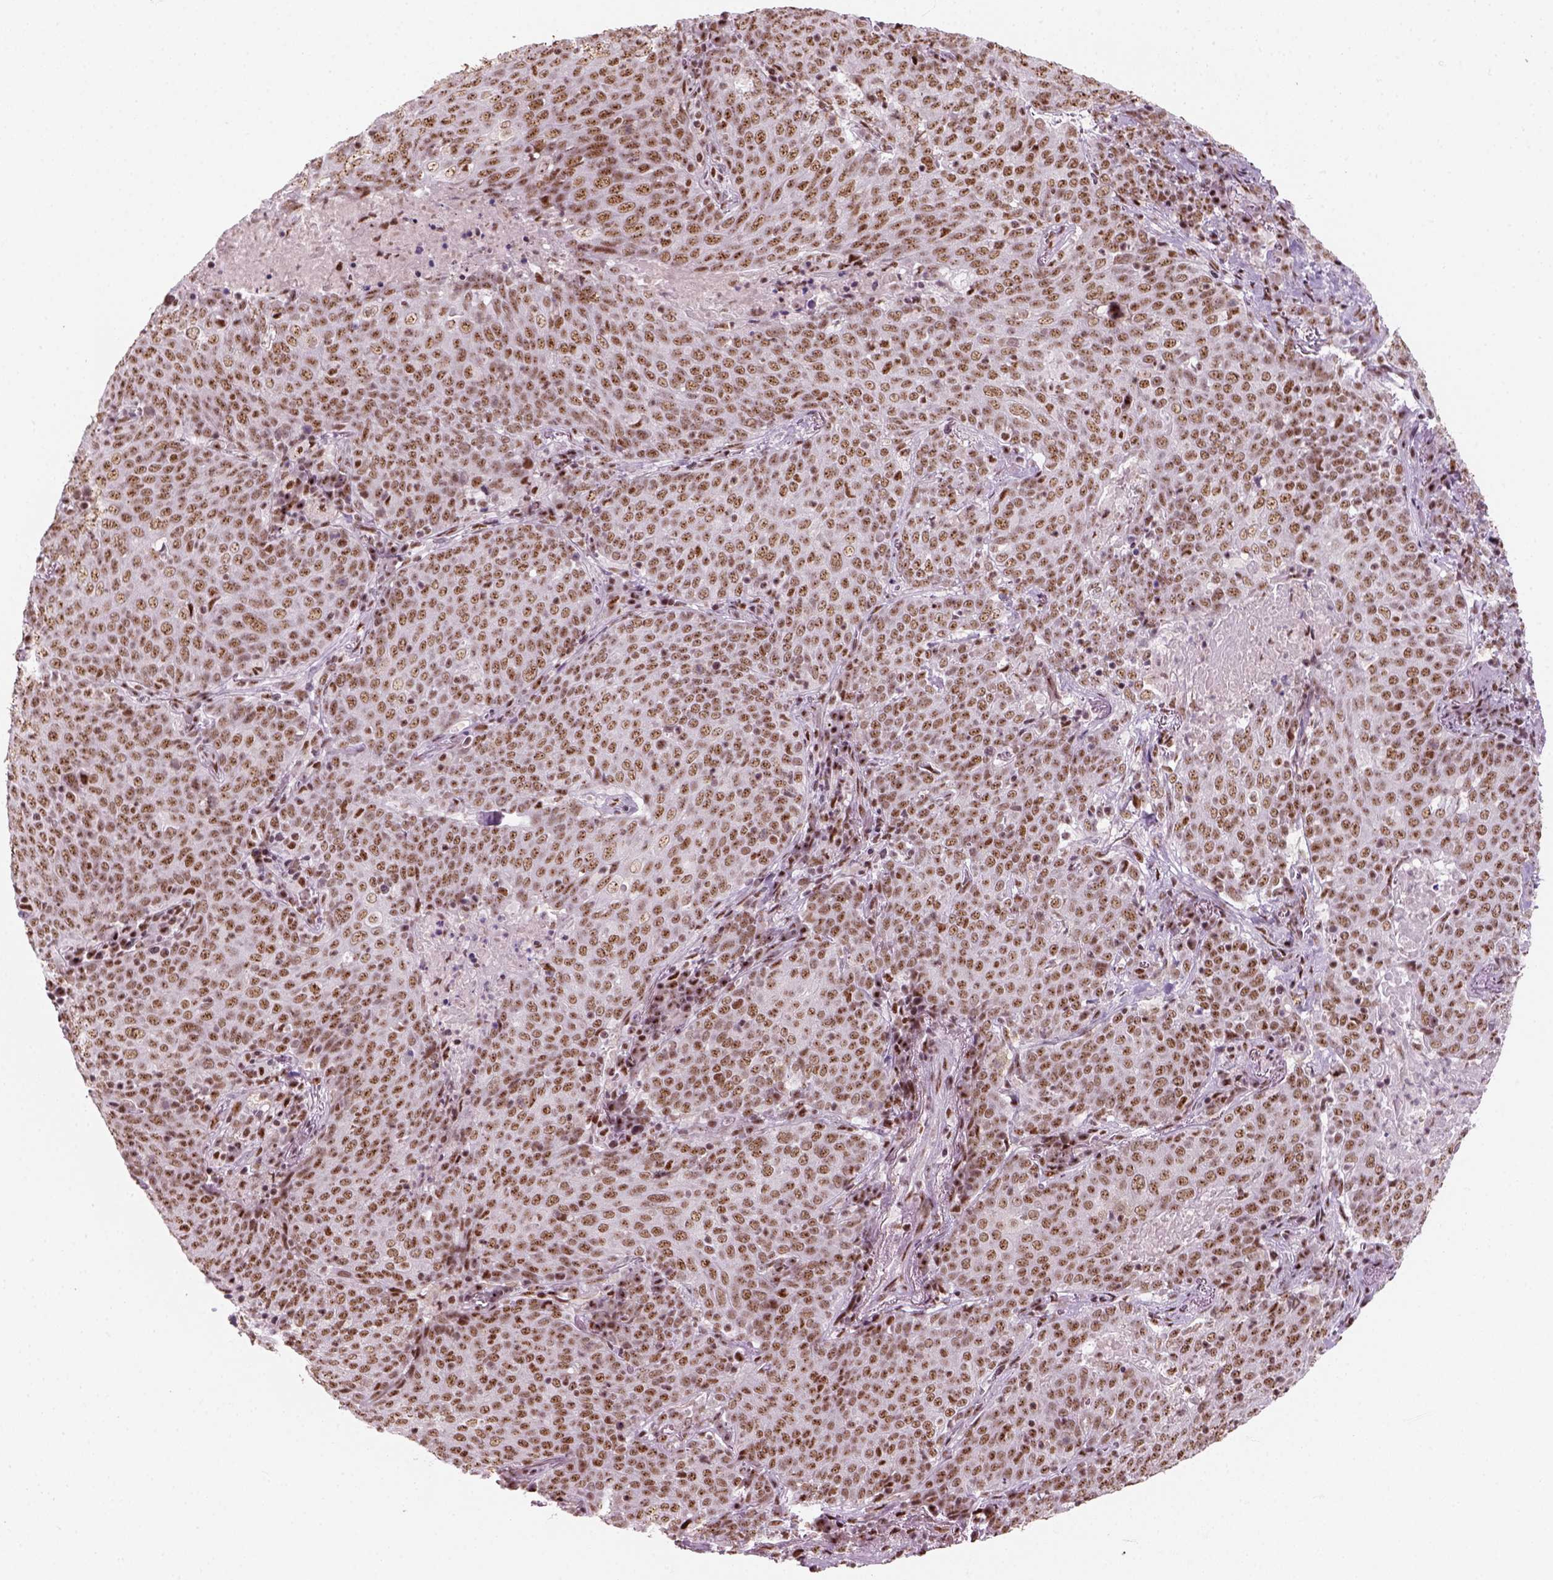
{"staining": {"intensity": "moderate", "quantity": ">75%", "location": "nuclear"}, "tissue": "lung cancer", "cell_type": "Tumor cells", "image_type": "cancer", "snomed": [{"axis": "morphology", "description": "Squamous cell carcinoma, NOS"}, {"axis": "topography", "description": "Lung"}], "caption": "Protein expression analysis of human lung cancer (squamous cell carcinoma) reveals moderate nuclear positivity in approximately >75% of tumor cells.", "gene": "GTF2F1", "patient": {"sex": "male", "age": 82}}